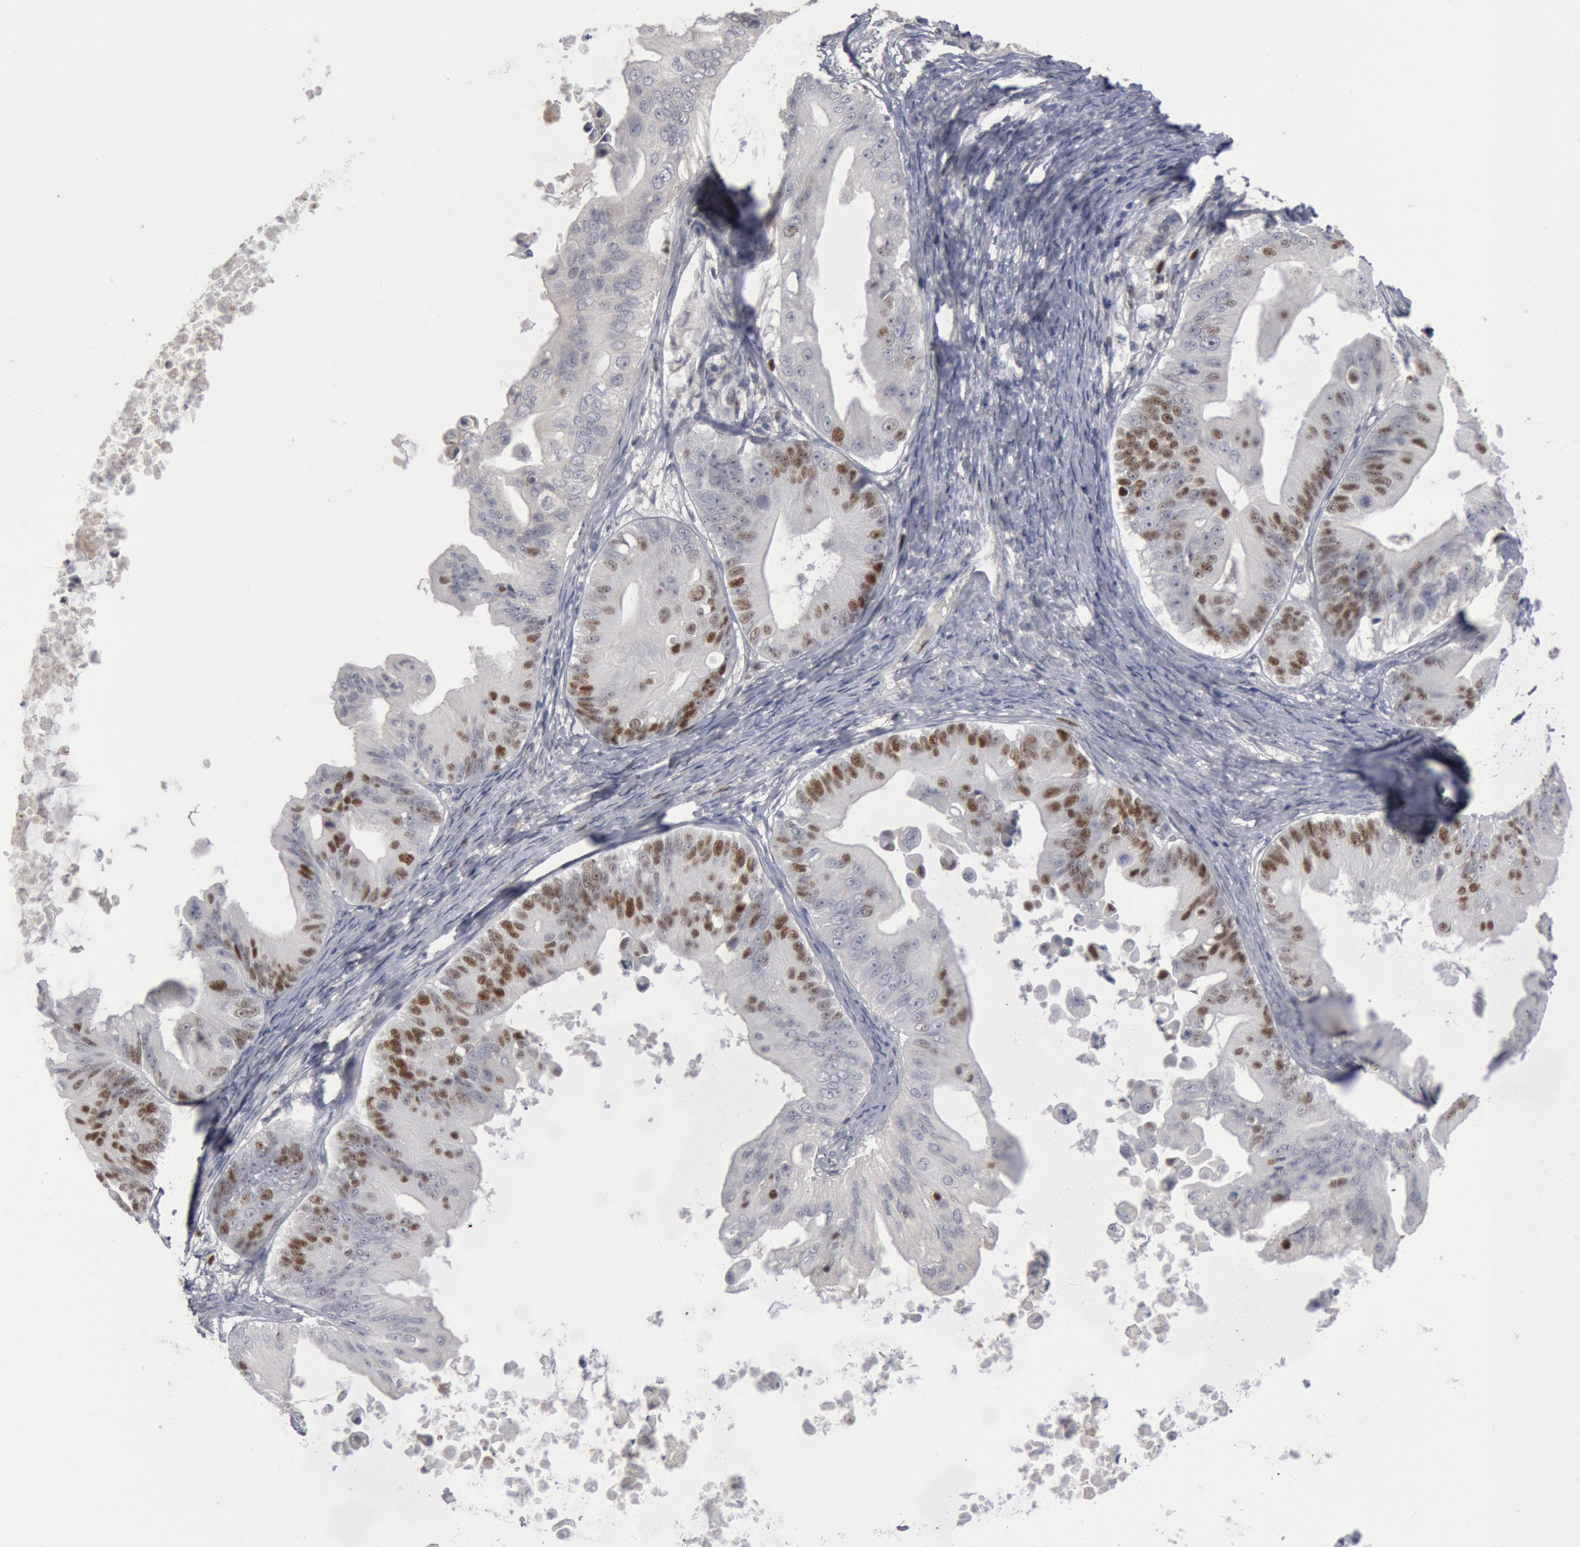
{"staining": {"intensity": "moderate", "quantity": "25%-75%", "location": "nuclear"}, "tissue": "ovarian cancer", "cell_type": "Tumor cells", "image_type": "cancer", "snomed": [{"axis": "morphology", "description": "Cystadenocarcinoma, mucinous, NOS"}, {"axis": "topography", "description": "Ovary"}], "caption": "Human ovarian cancer stained with a brown dye exhibits moderate nuclear positive expression in approximately 25%-75% of tumor cells.", "gene": "WDHD1", "patient": {"sex": "female", "age": 37}}